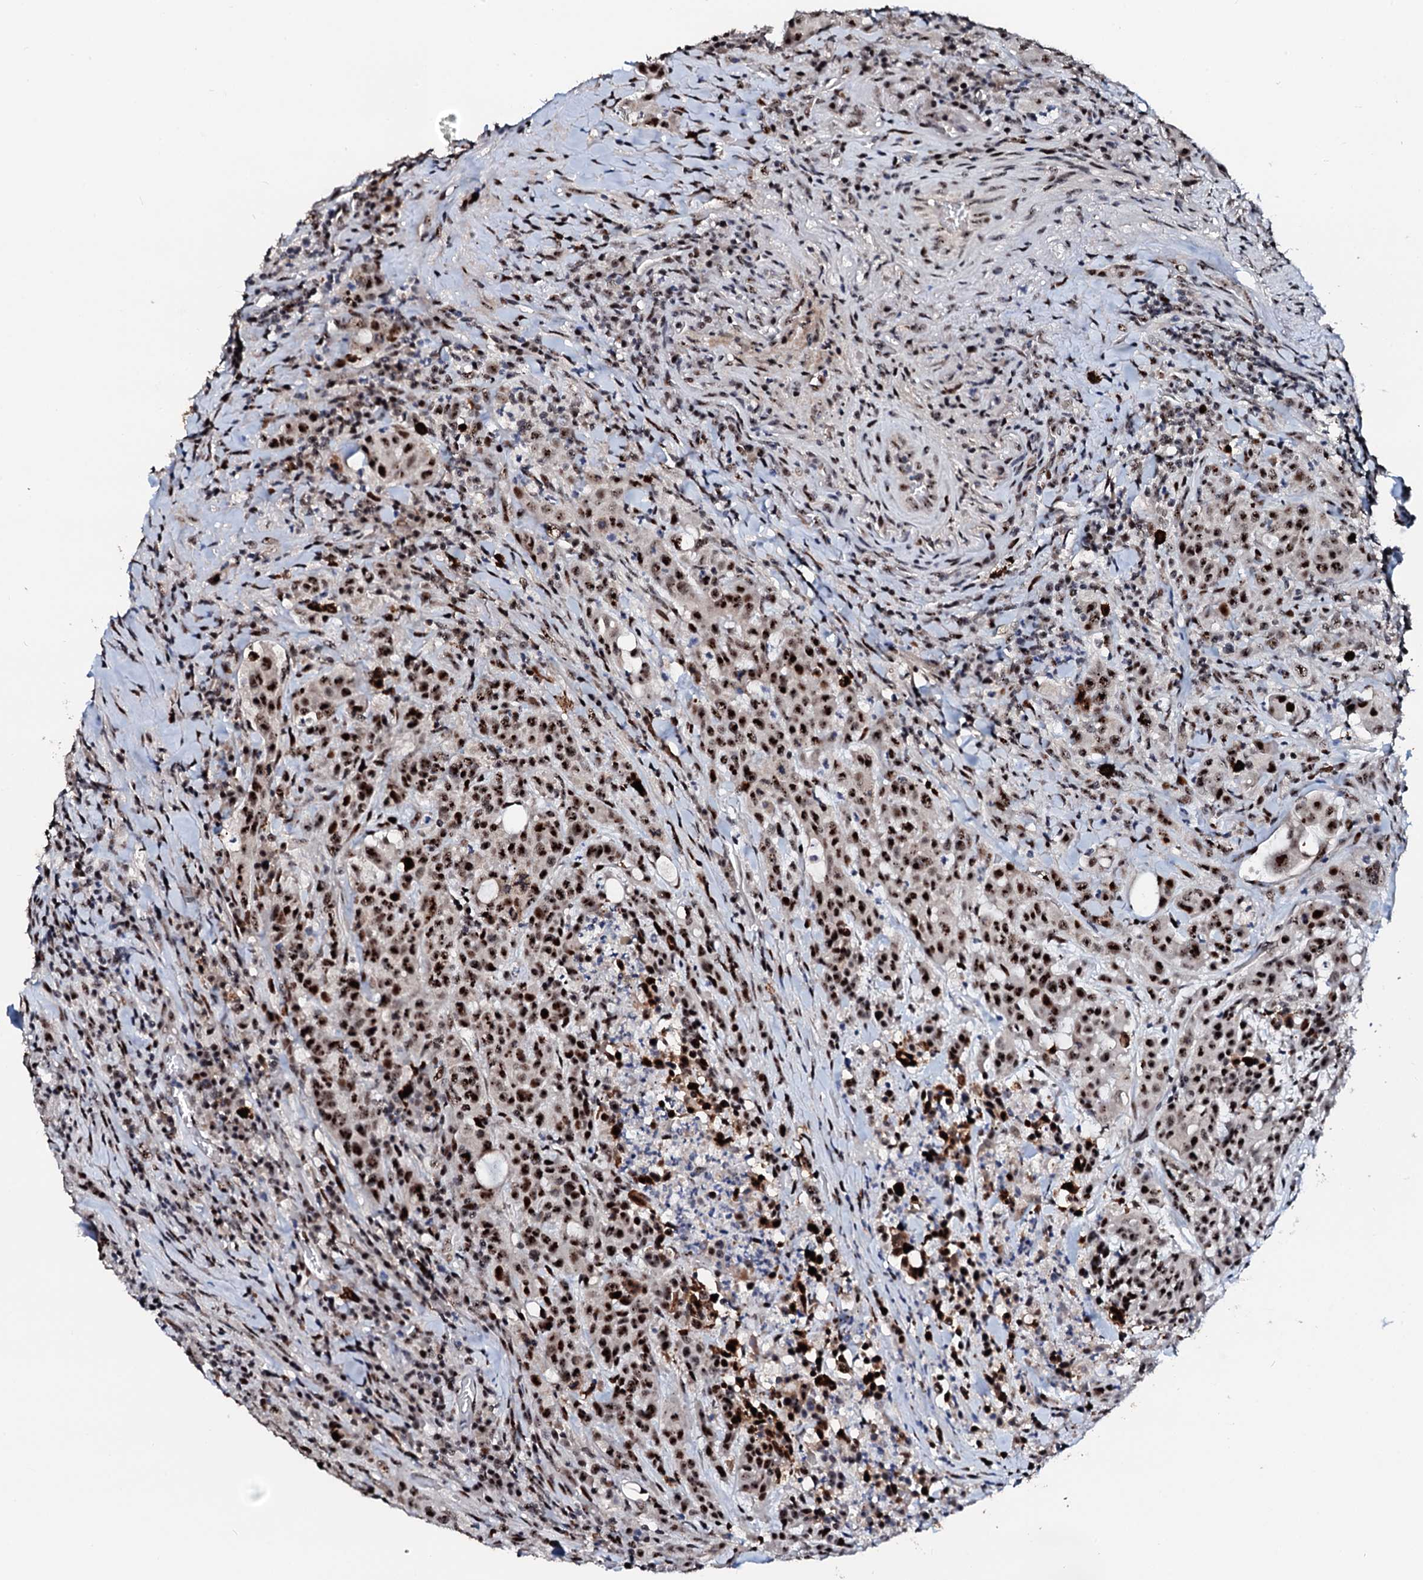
{"staining": {"intensity": "strong", "quantity": ">75%", "location": "nuclear"}, "tissue": "colorectal cancer", "cell_type": "Tumor cells", "image_type": "cancer", "snomed": [{"axis": "morphology", "description": "Adenocarcinoma, NOS"}, {"axis": "topography", "description": "Colon"}], "caption": "Protein staining of colorectal cancer tissue displays strong nuclear staining in about >75% of tumor cells.", "gene": "NEUROG3", "patient": {"sex": "male", "age": 62}}